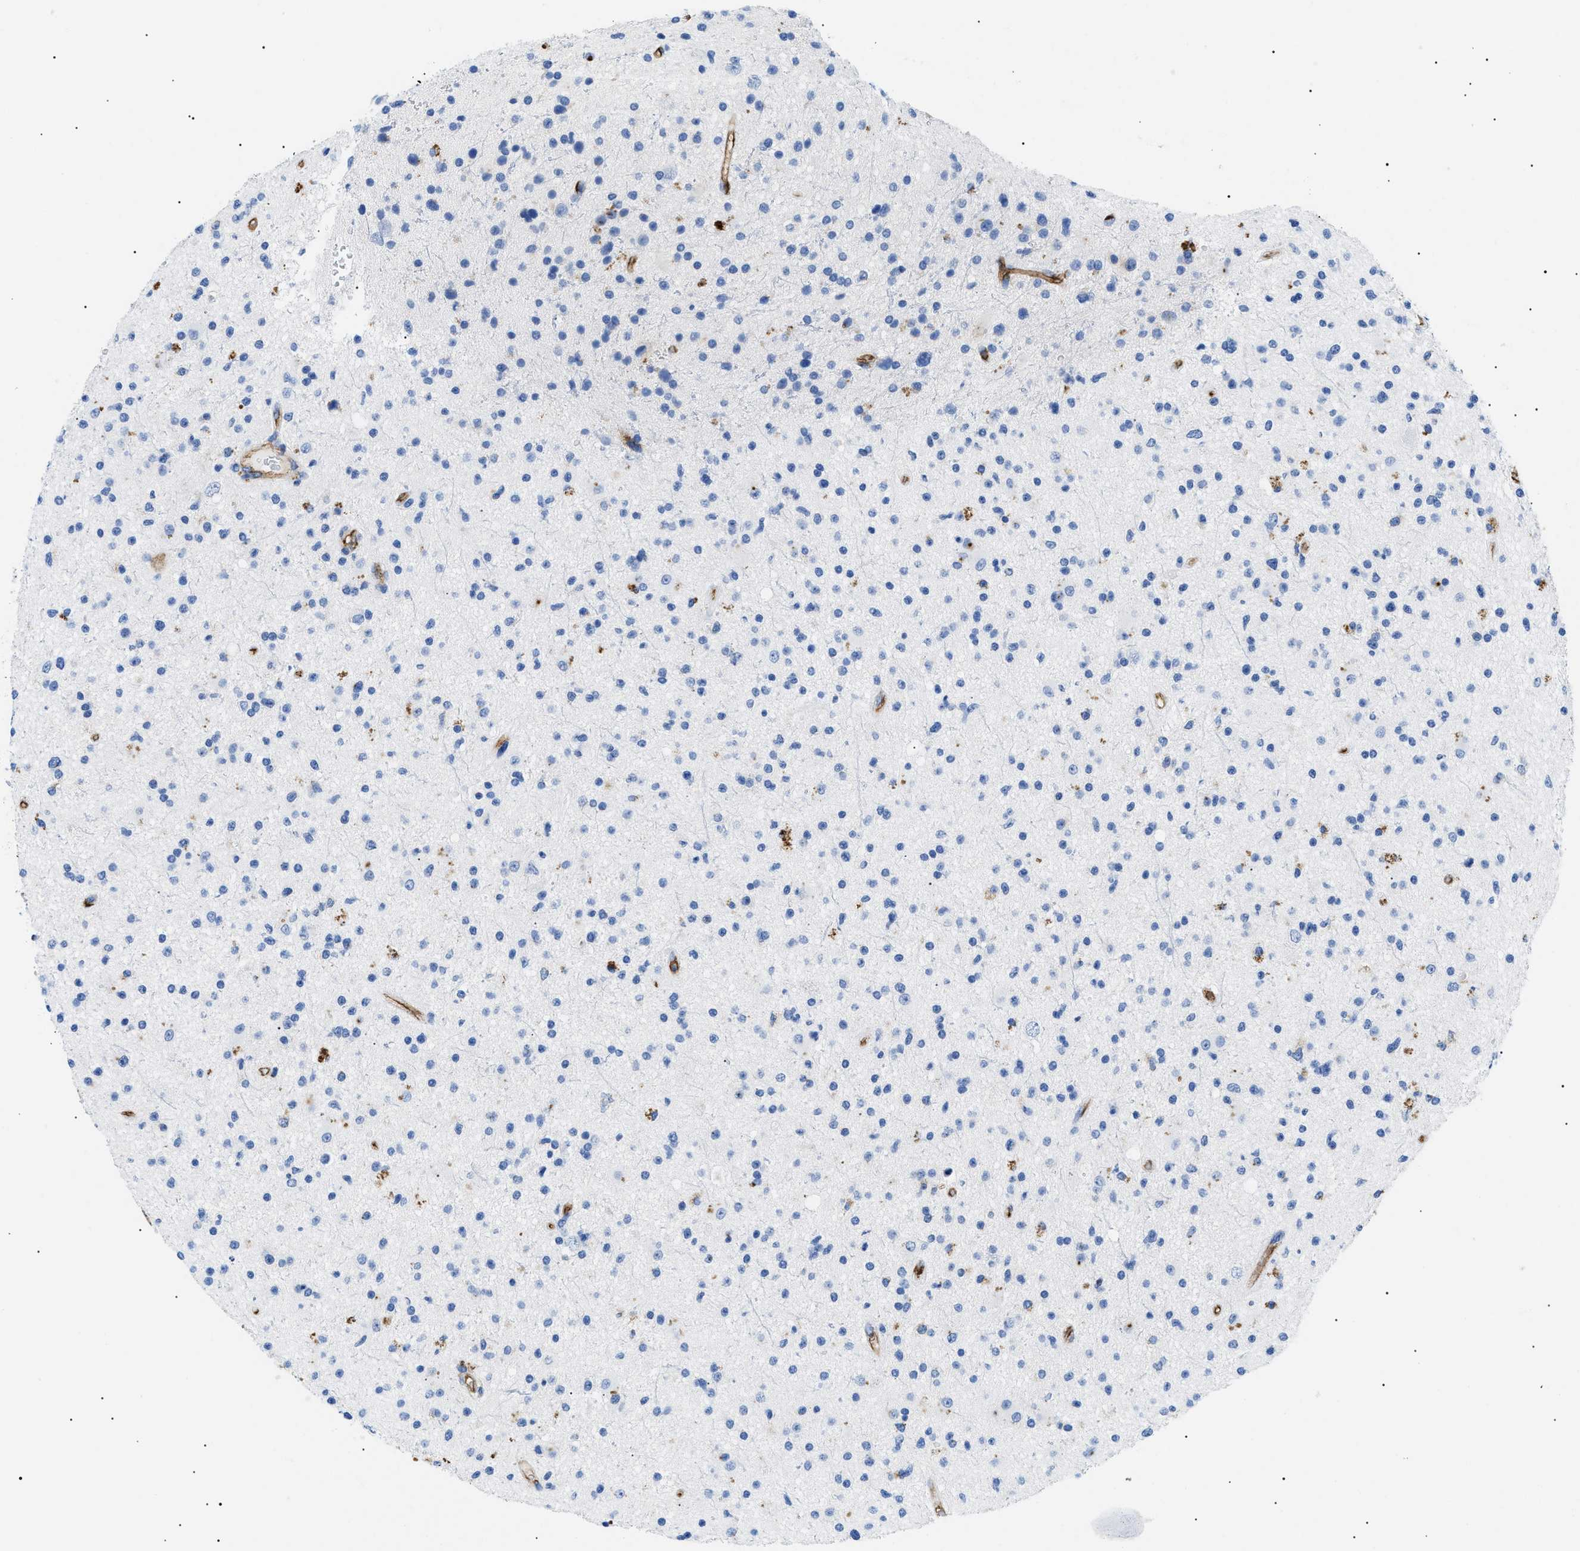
{"staining": {"intensity": "negative", "quantity": "none", "location": "none"}, "tissue": "glioma", "cell_type": "Tumor cells", "image_type": "cancer", "snomed": [{"axis": "morphology", "description": "Glioma, malignant, High grade"}, {"axis": "topography", "description": "Brain"}], "caption": "Tumor cells show no significant protein expression in glioma. (IHC, brightfield microscopy, high magnification).", "gene": "PODXL", "patient": {"sex": "male", "age": 33}}